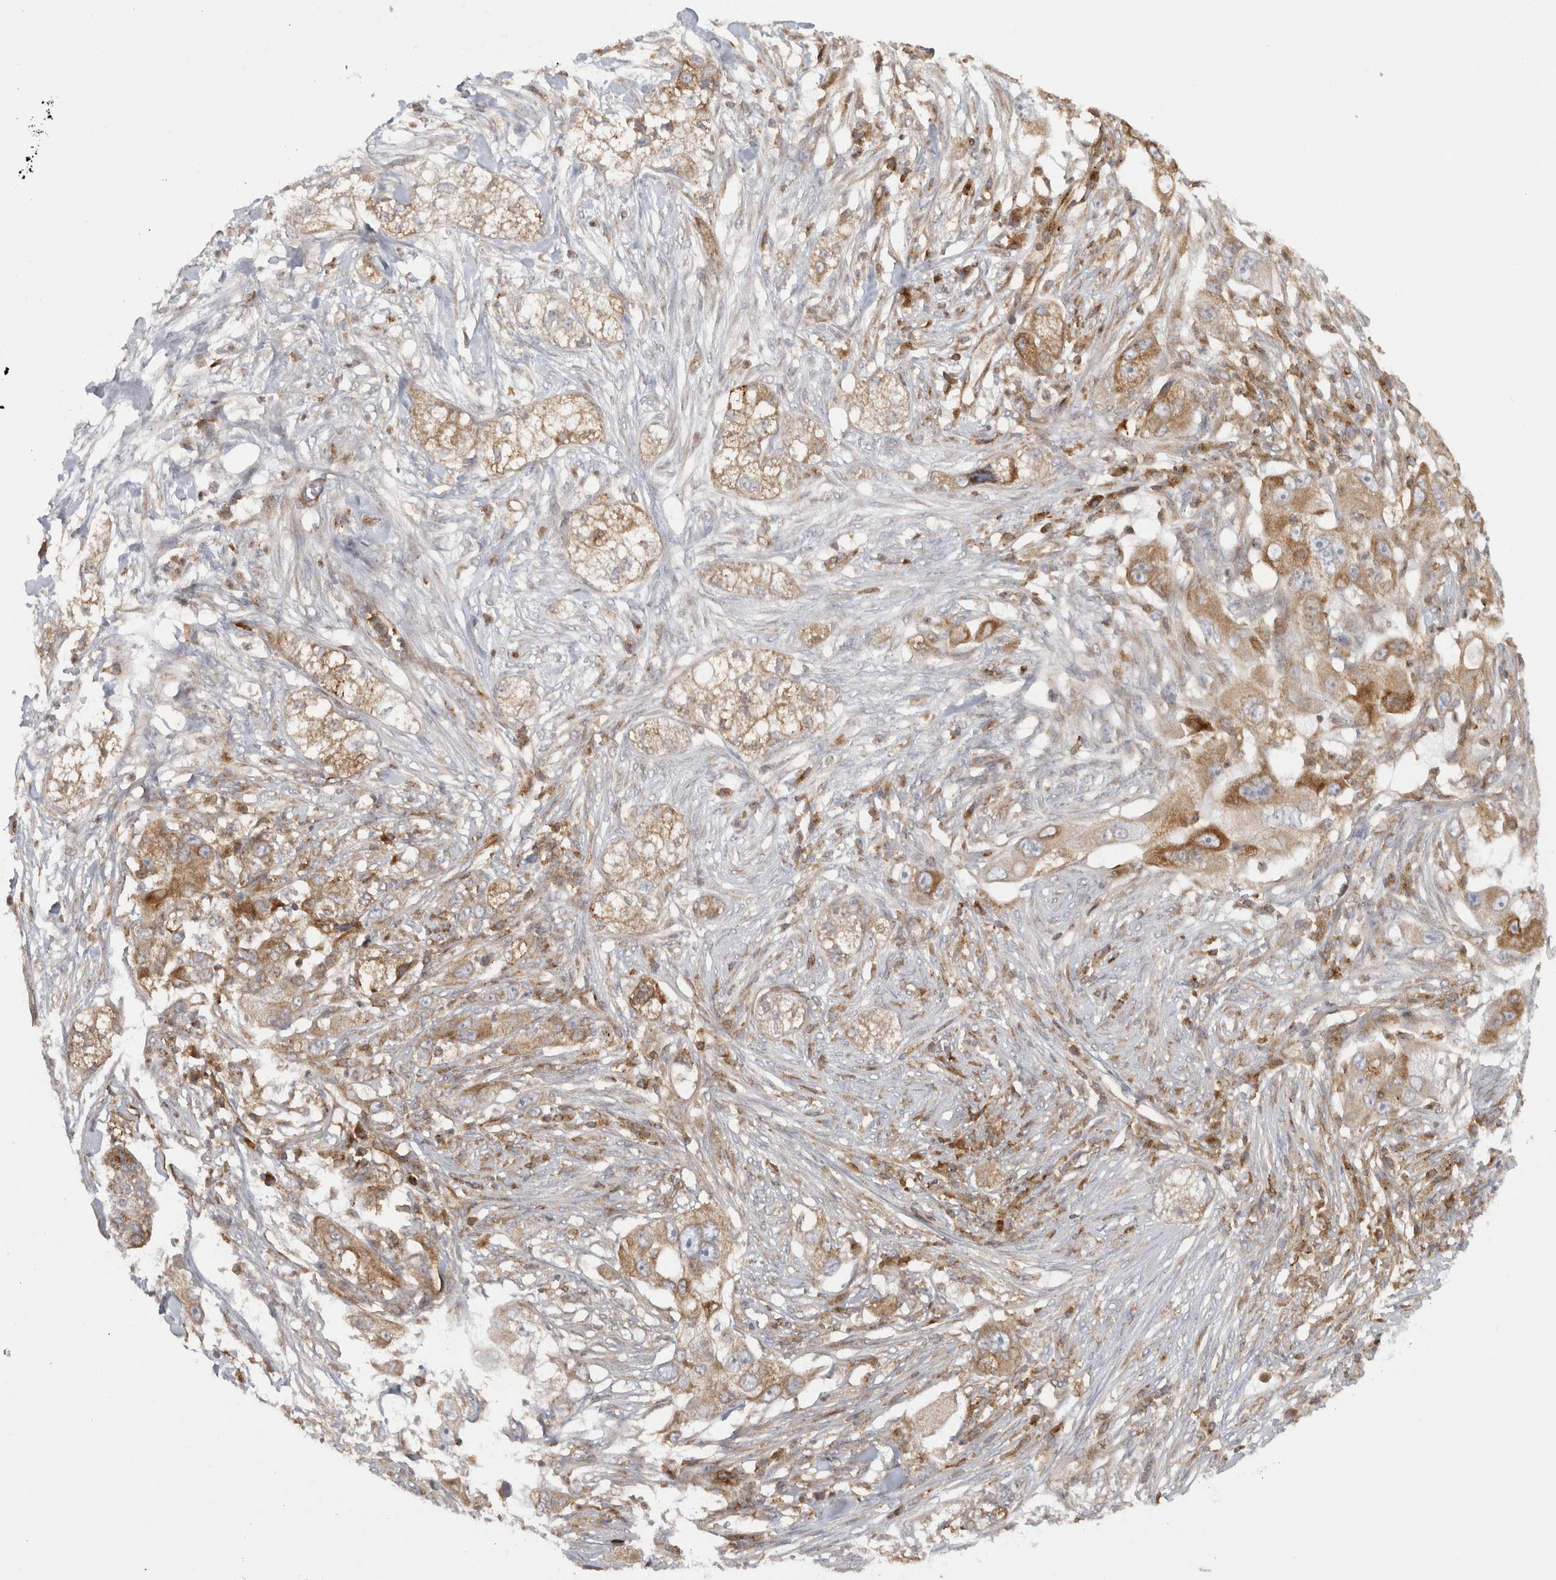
{"staining": {"intensity": "moderate", "quantity": ">75%", "location": "cytoplasmic/membranous"}, "tissue": "pancreatic cancer", "cell_type": "Tumor cells", "image_type": "cancer", "snomed": [{"axis": "morphology", "description": "Adenocarcinoma, NOS"}, {"axis": "topography", "description": "Pancreas"}], "caption": "Pancreatic adenocarcinoma stained with a protein marker exhibits moderate staining in tumor cells.", "gene": "HLA-E", "patient": {"sex": "female", "age": 78}}